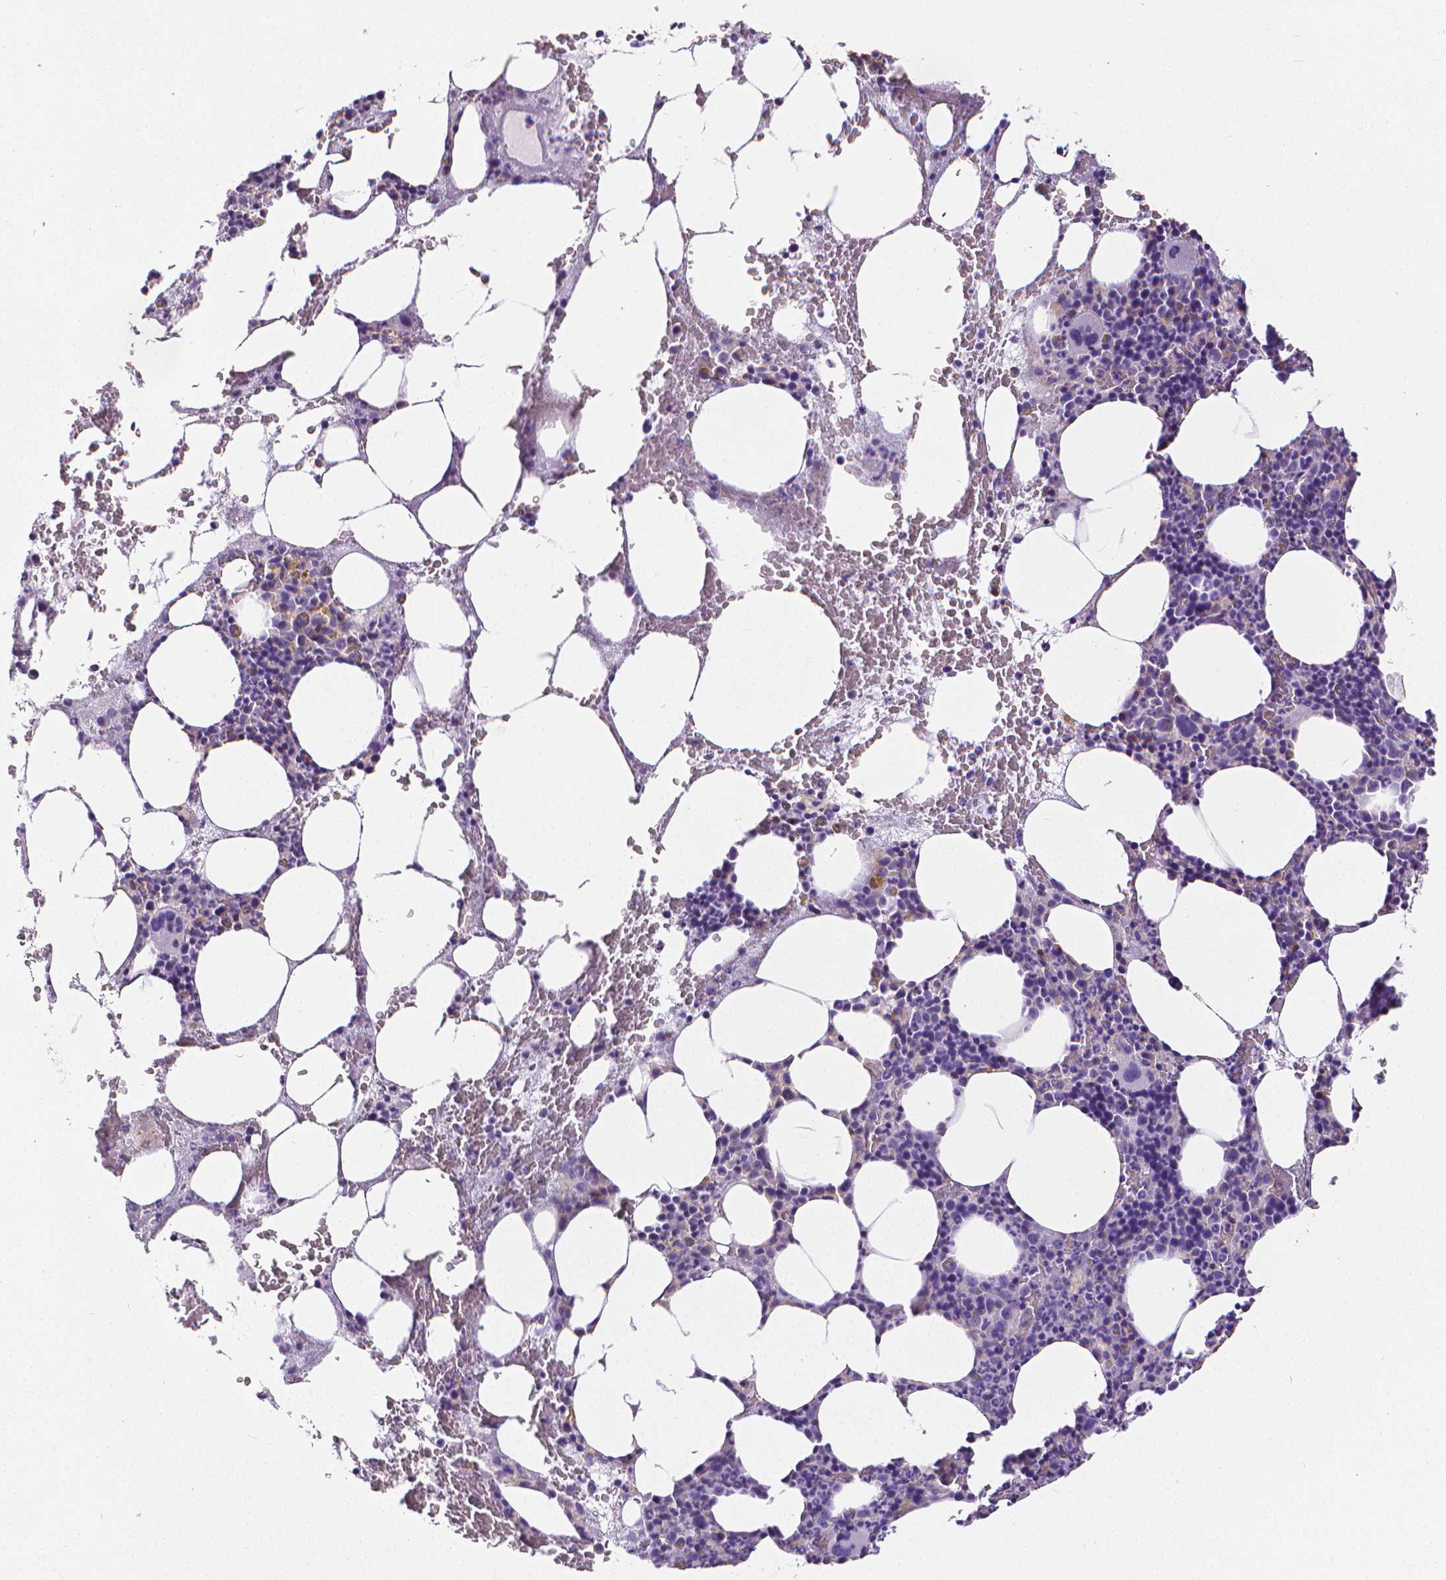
{"staining": {"intensity": "negative", "quantity": "none", "location": "none"}, "tissue": "bone marrow", "cell_type": "Hematopoietic cells", "image_type": "normal", "snomed": [{"axis": "morphology", "description": "Normal tissue, NOS"}, {"axis": "topography", "description": "Bone marrow"}], "caption": "The immunohistochemistry histopathology image has no significant staining in hematopoietic cells of bone marrow.", "gene": "CD4", "patient": {"sex": "male", "age": 89}}